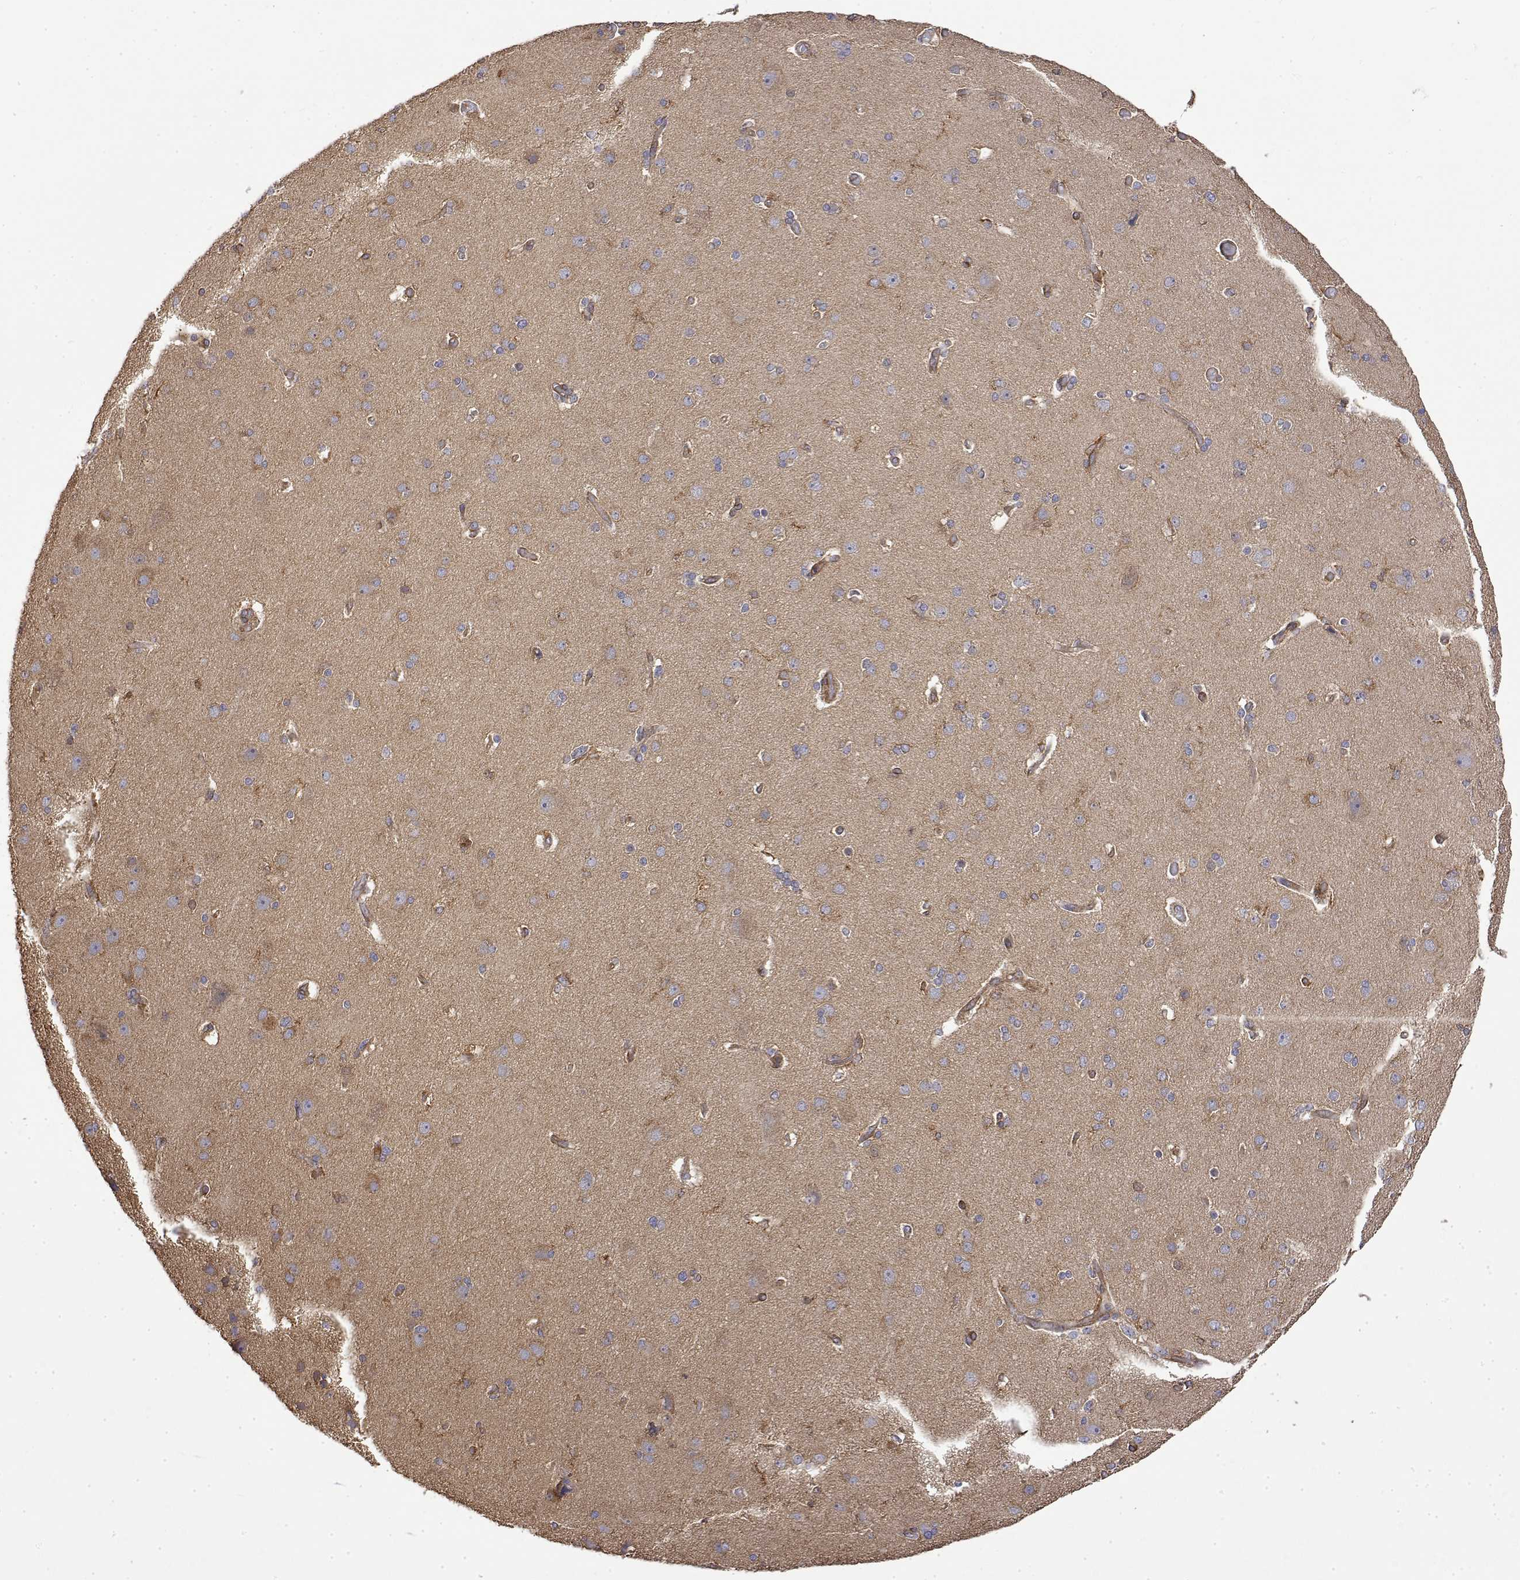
{"staining": {"intensity": "moderate", "quantity": ">75%", "location": "cytoplasmic/membranous"}, "tissue": "cerebral cortex", "cell_type": "Endothelial cells", "image_type": "normal", "snomed": [{"axis": "morphology", "description": "Normal tissue, NOS"}, {"axis": "morphology", "description": "Glioma, malignant, High grade"}, {"axis": "topography", "description": "Cerebral cortex"}], "caption": "Immunohistochemical staining of unremarkable cerebral cortex reveals >75% levels of moderate cytoplasmic/membranous protein staining in about >75% of endothelial cells. (IHC, brightfield microscopy, high magnification).", "gene": "PACSIN2", "patient": {"sex": "male", "age": 71}}